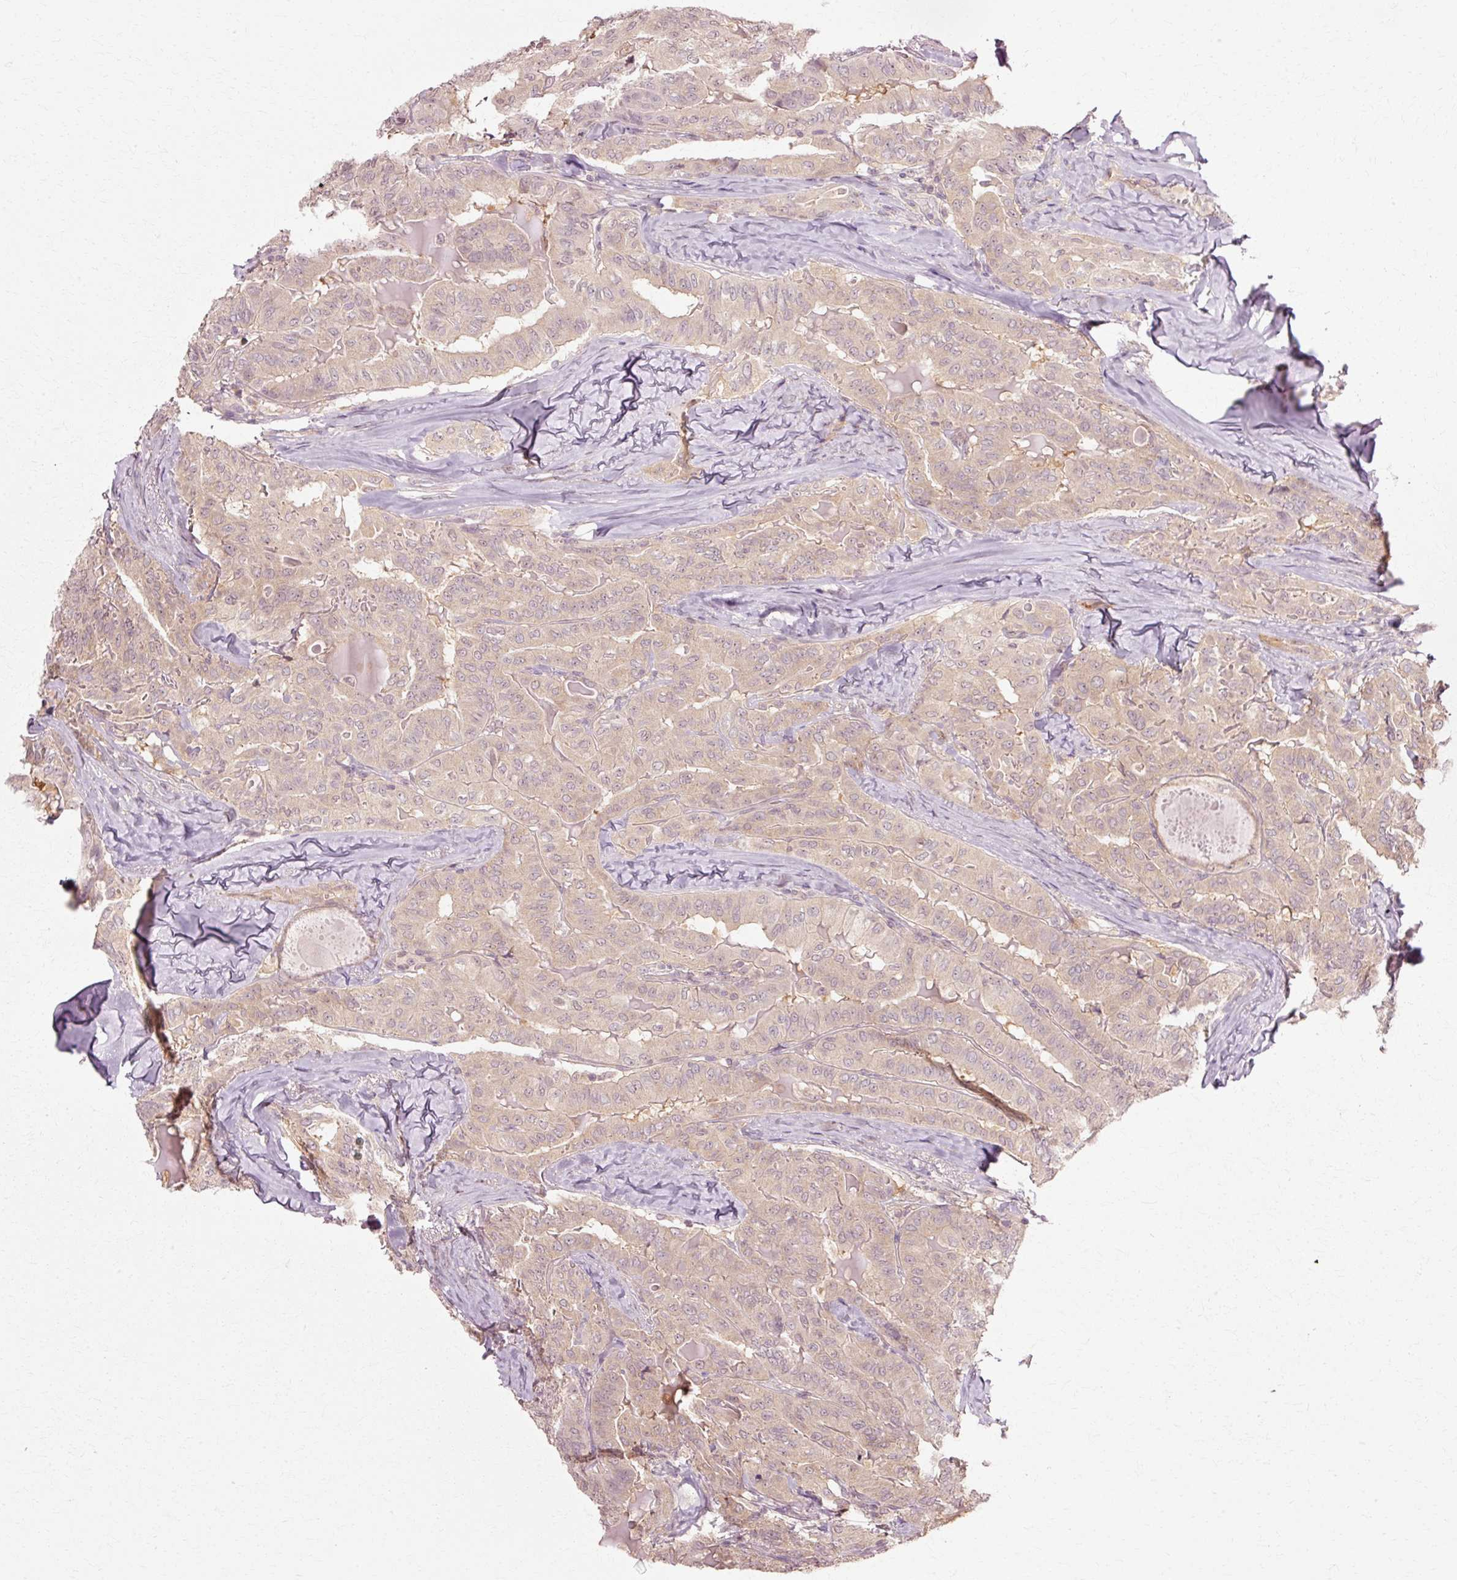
{"staining": {"intensity": "negative", "quantity": "none", "location": "none"}, "tissue": "thyroid cancer", "cell_type": "Tumor cells", "image_type": "cancer", "snomed": [{"axis": "morphology", "description": "Papillary adenocarcinoma, NOS"}, {"axis": "topography", "description": "Thyroid gland"}], "caption": "Immunohistochemistry of papillary adenocarcinoma (thyroid) displays no positivity in tumor cells.", "gene": "RGPD5", "patient": {"sex": "female", "age": 68}}